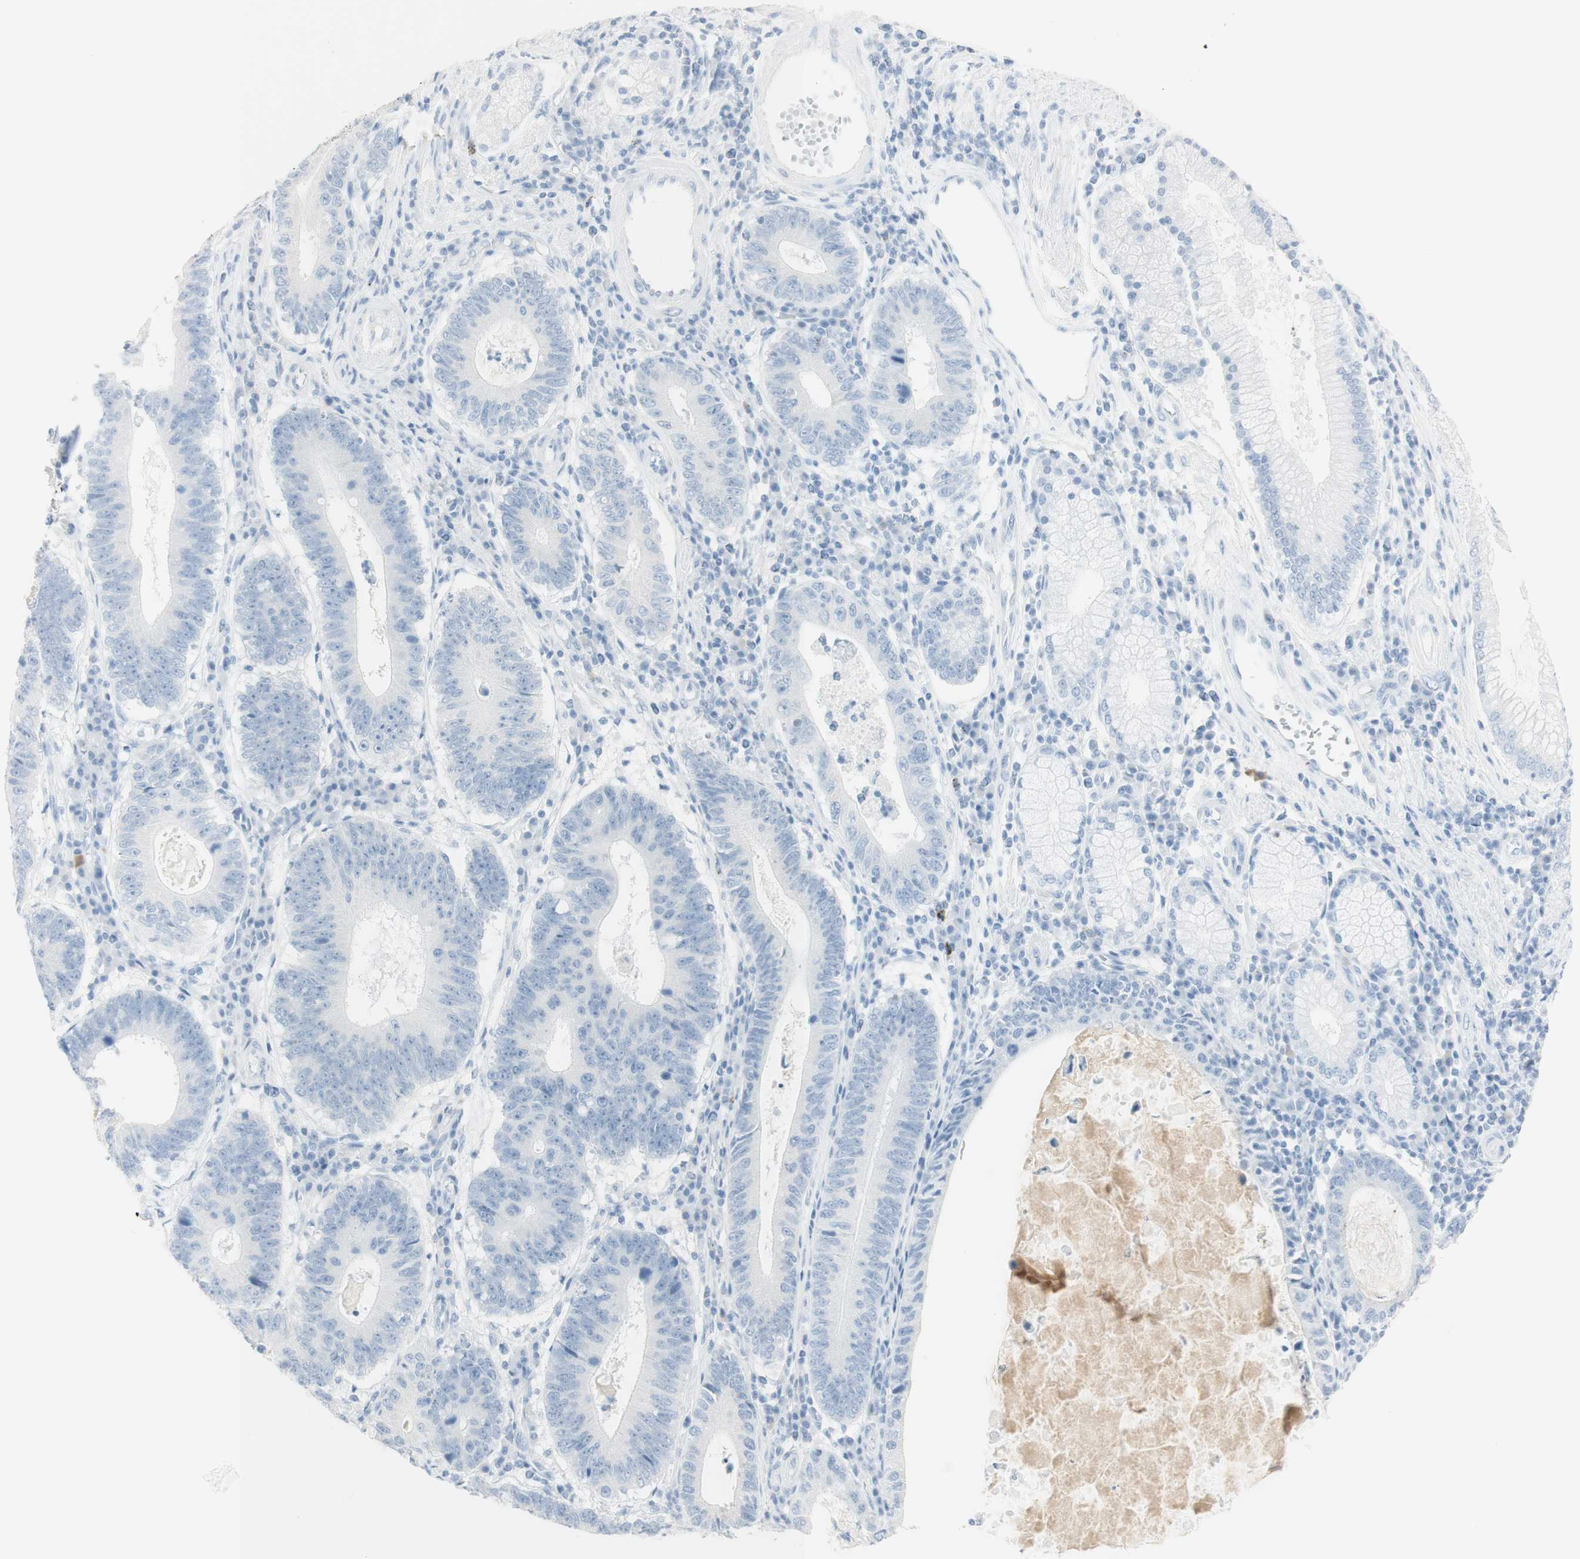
{"staining": {"intensity": "negative", "quantity": "none", "location": "none"}, "tissue": "stomach cancer", "cell_type": "Tumor cells", "image_type": "cancer", "snomed": [{"axis": "morphology", "description": "Adenocarcinoma, NOS"}, {"axis": "topography", "description": "Stomach"}], "caption": "There is no significant positivity in tumor cells of stomach cancer (adenocarcinoma). Brightfield microscopy of immunohistochemistry (IHC) stained with DAB (brown) and hematoxylin (blue), captured at high magnification.", "gene": "NAPSA", "patient": {"sex": "male", "age": 59}}